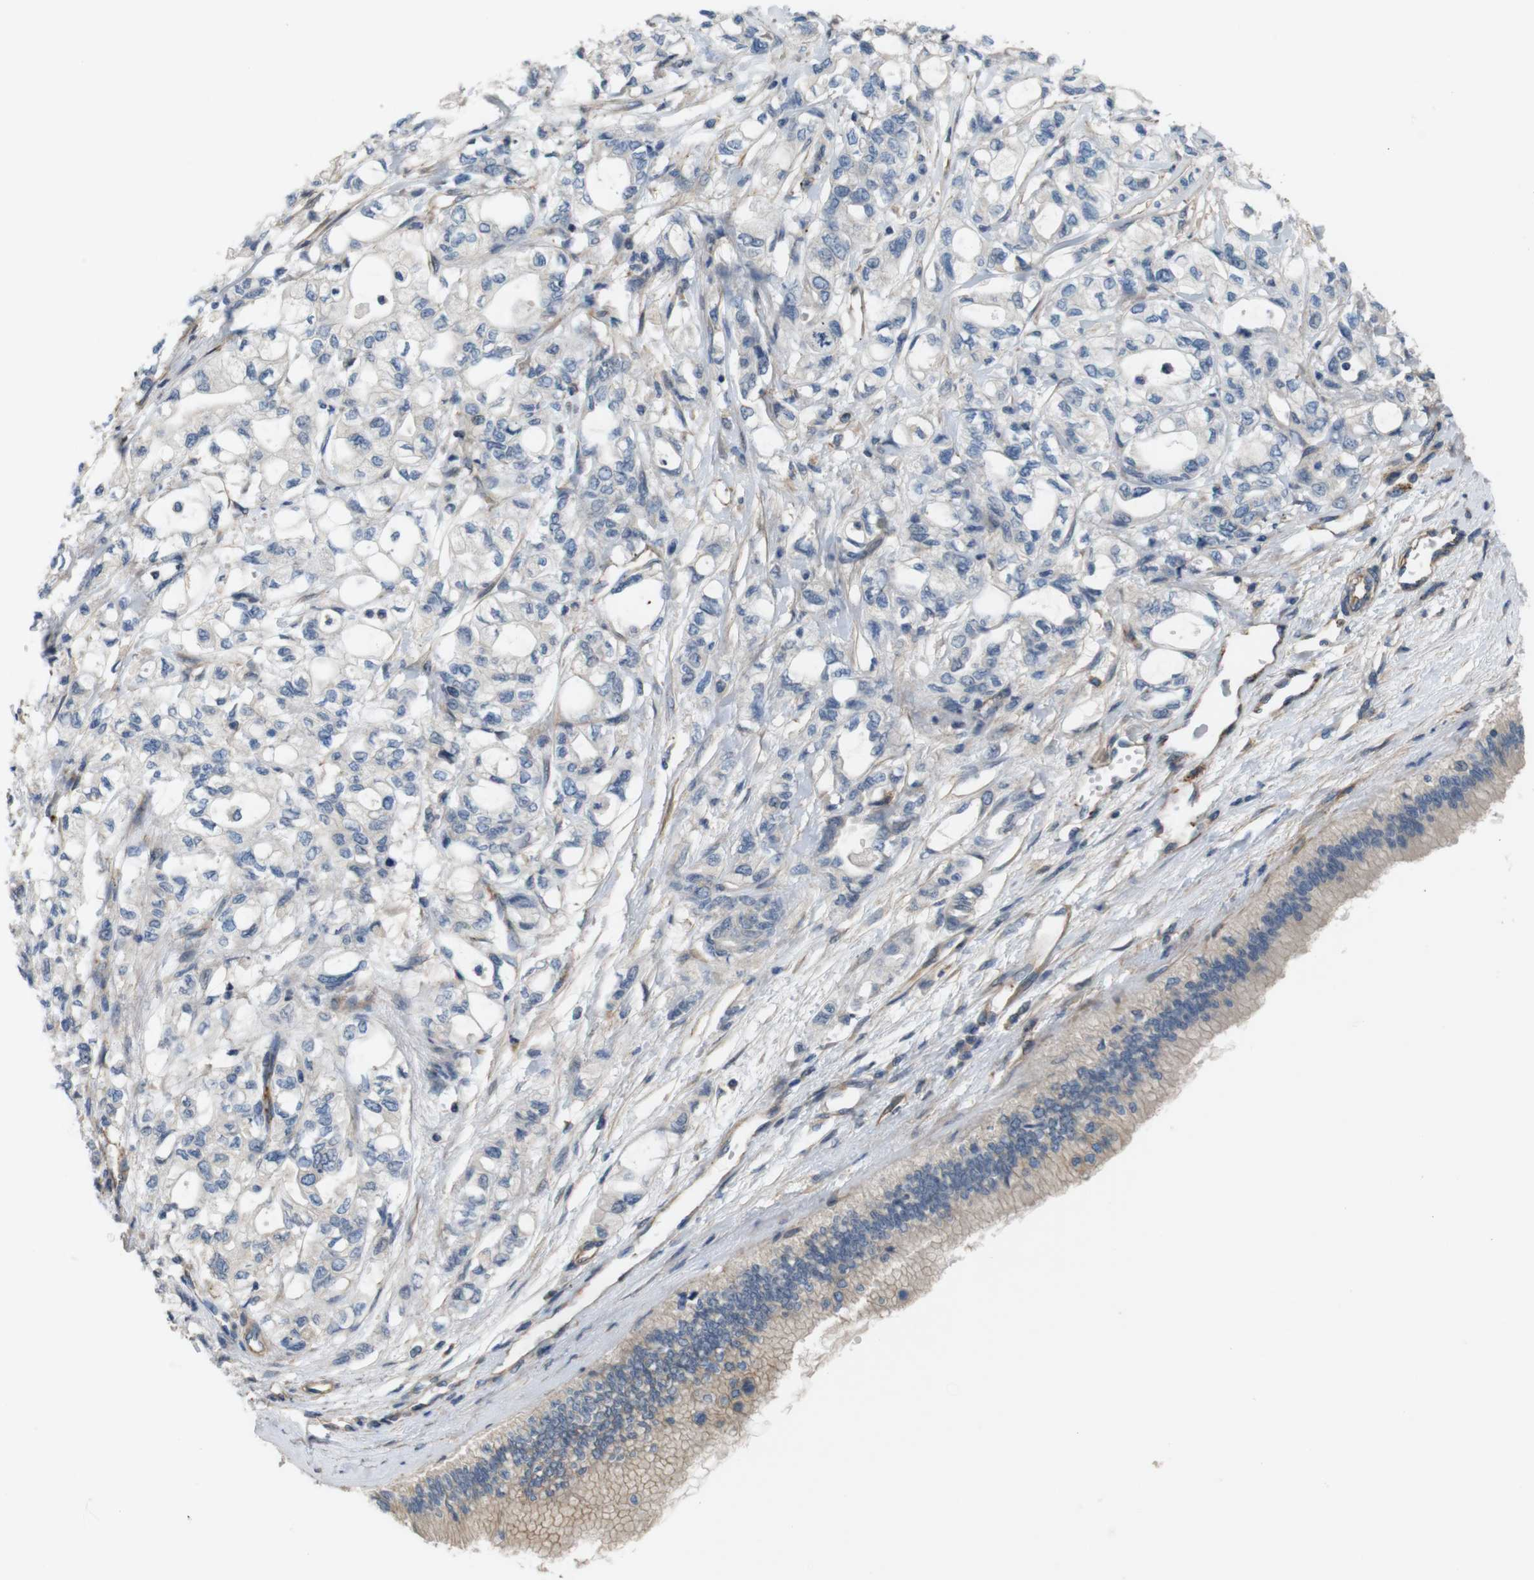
{"staining": {"intensity": "negative", "quantity": "none", "location": "none"}, "tissue": "pancreatic cancer", "cell_type": "Tumor cells", "image_type": "cancer", "snomed": [{"axis": "morphology", "description": "Adenocarcinoma, NOS"}, {"axis": "topography", "description": "Pancreas"}], "caption": "The image demonstrates no staining of tumor cells in pancreatic cancer (adenocarcinoma).", "gene": "BVES", "patient": {"sex": "male", "age": 79}}